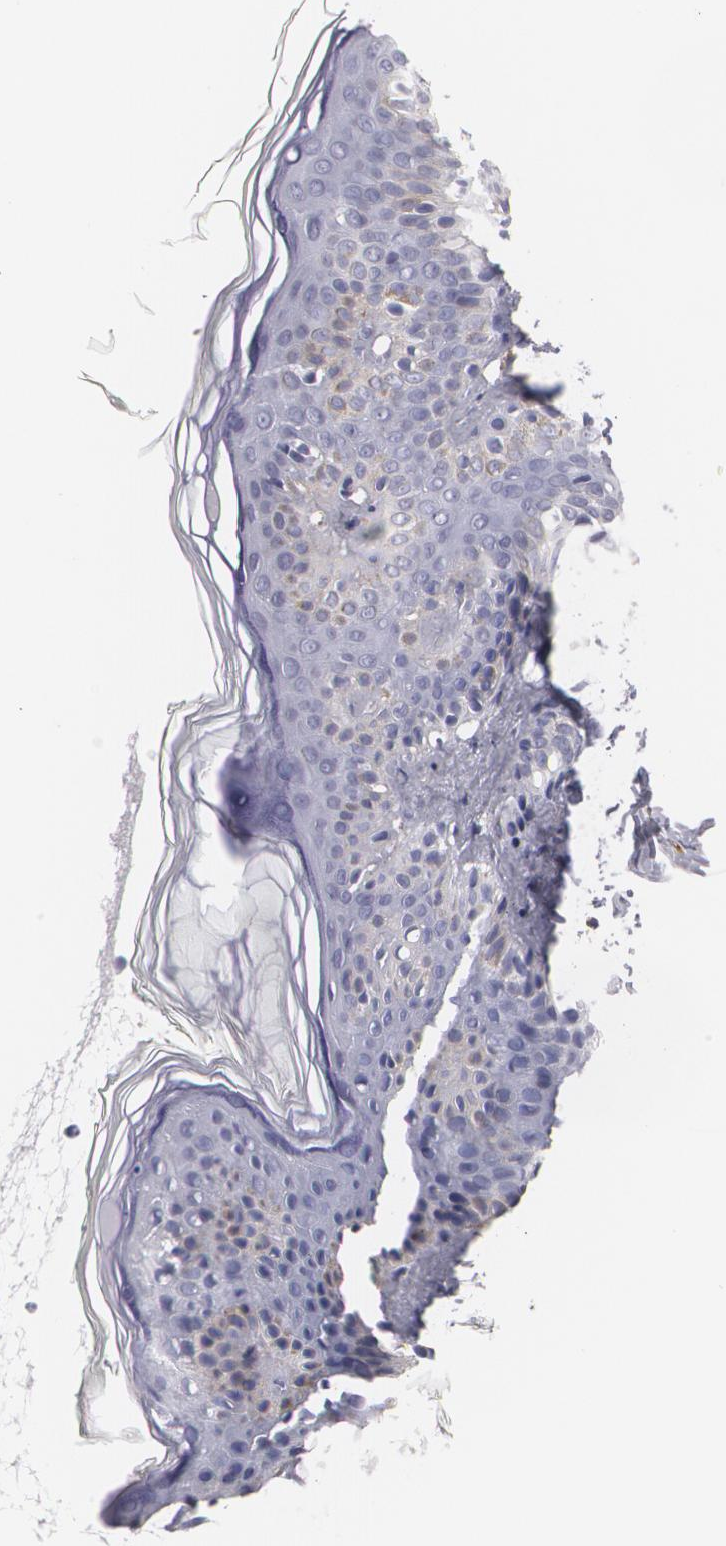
{"staining": {"intensity": "negative", "quantity": "none", "location": "none"}, "tissue": "skin", "cell_type": "Fibroblasts", "image_type": "normal", "snomed": [{"axis": "morphology", "description": "Normal tissue, NOS"}, {"axis": "topography", "description": "Skin"}], "caption": "Immunohistochemistry of benign human skin demonstrates no expression in fibroblasts.", "gene": "NGFR", "patient": {"sex": "female", "age": 4}}